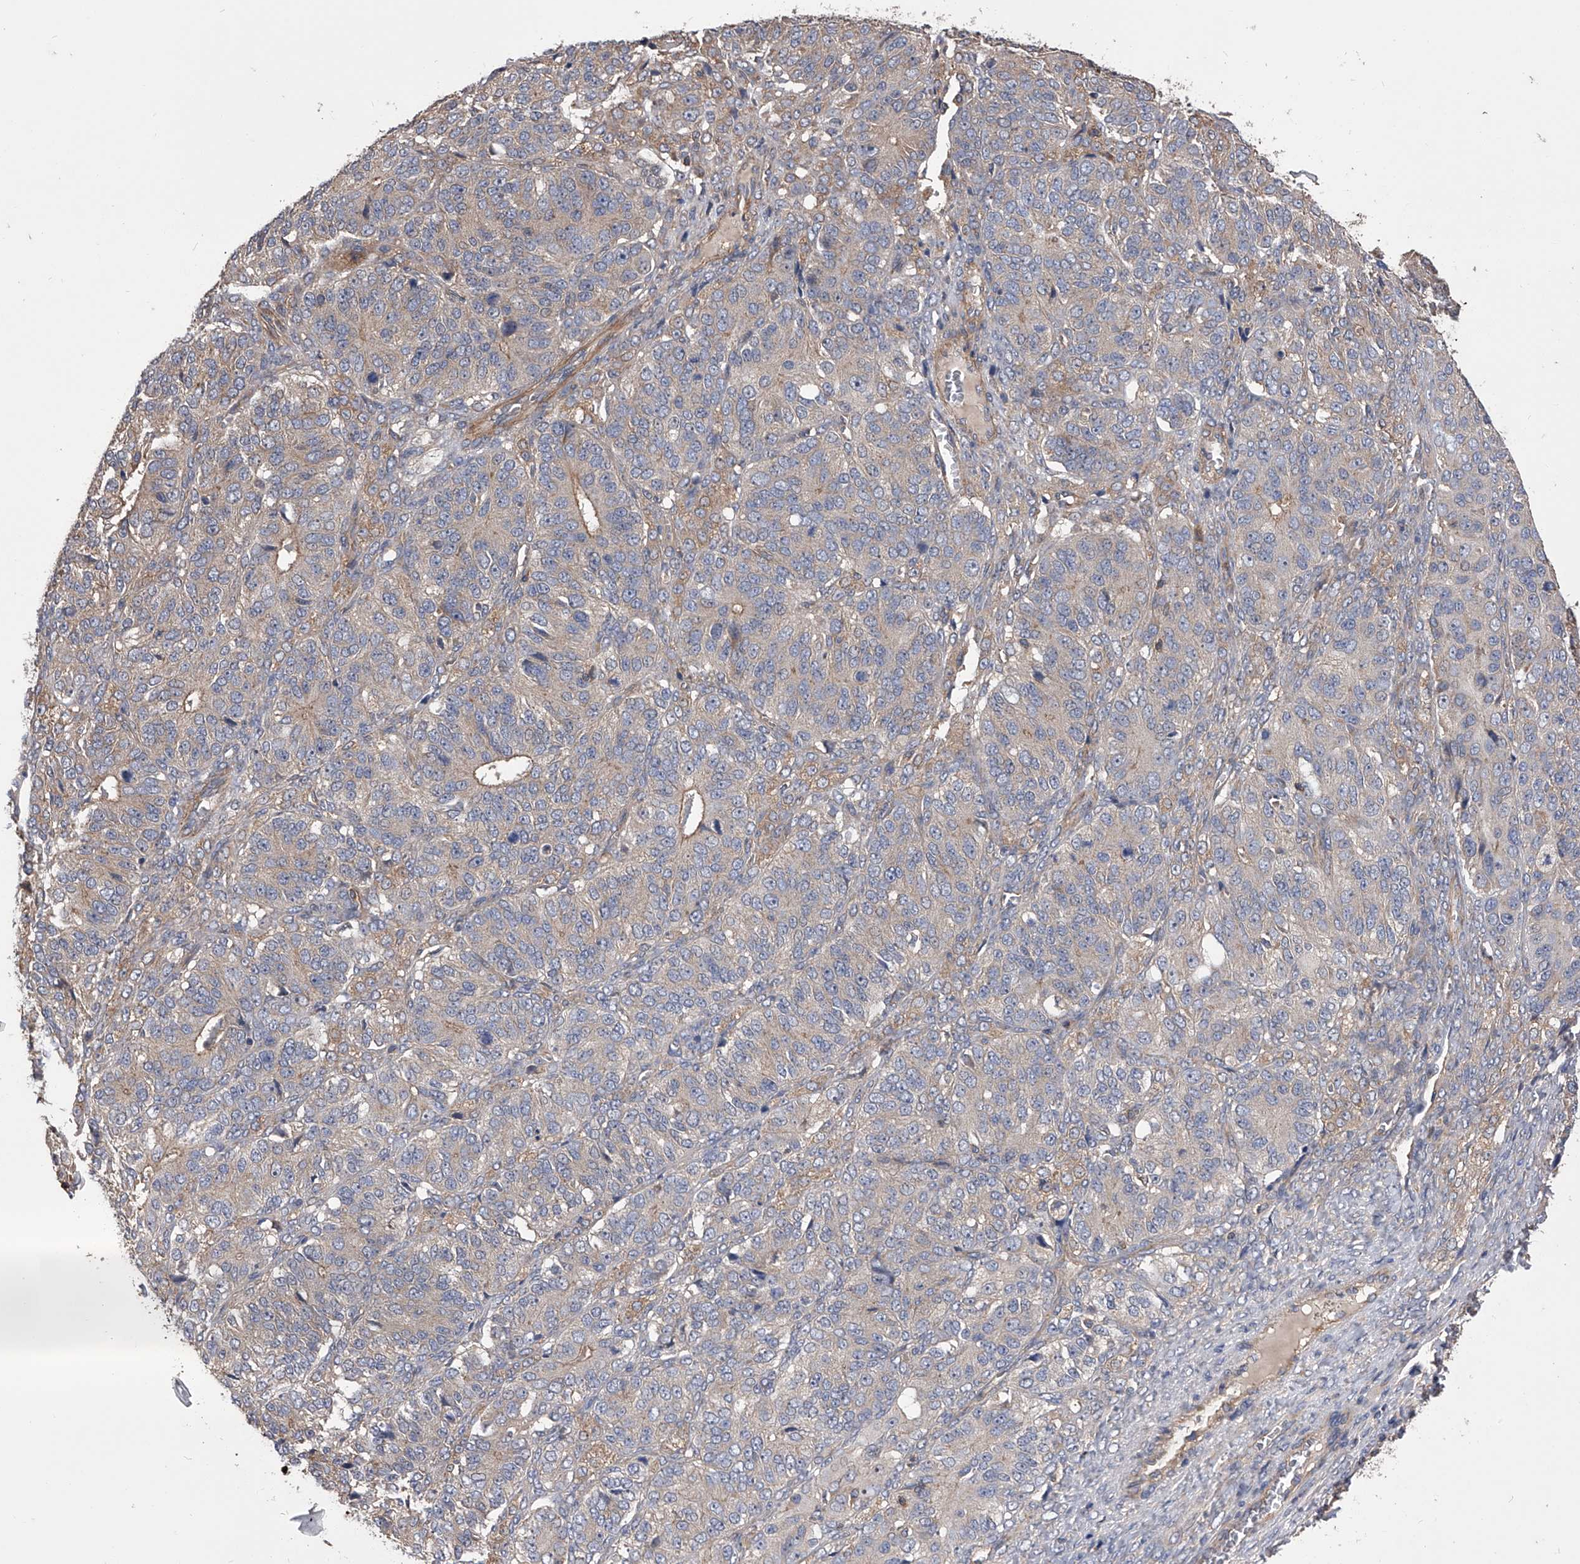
{"staining": {"intensity": "weak", "quantity": "25%-75%", "location": "cytoplasmic/membranous"}, "tissue": "ovarian cancer", "cell_type": "Tumor cells", "image_type": "cancer", "snomed": [{"axis": "morphology", "description": "Carcinoma, endometroid"}, {"axis": "topography", "description": "Ovary"}], "caption": "Ovarian cancer (endometroid carcinoma) stained with a protein marker demonstrates weak staining in tumor cells.", "gene": "CUL7", "patient": {"sex": "female", "age": 51}}